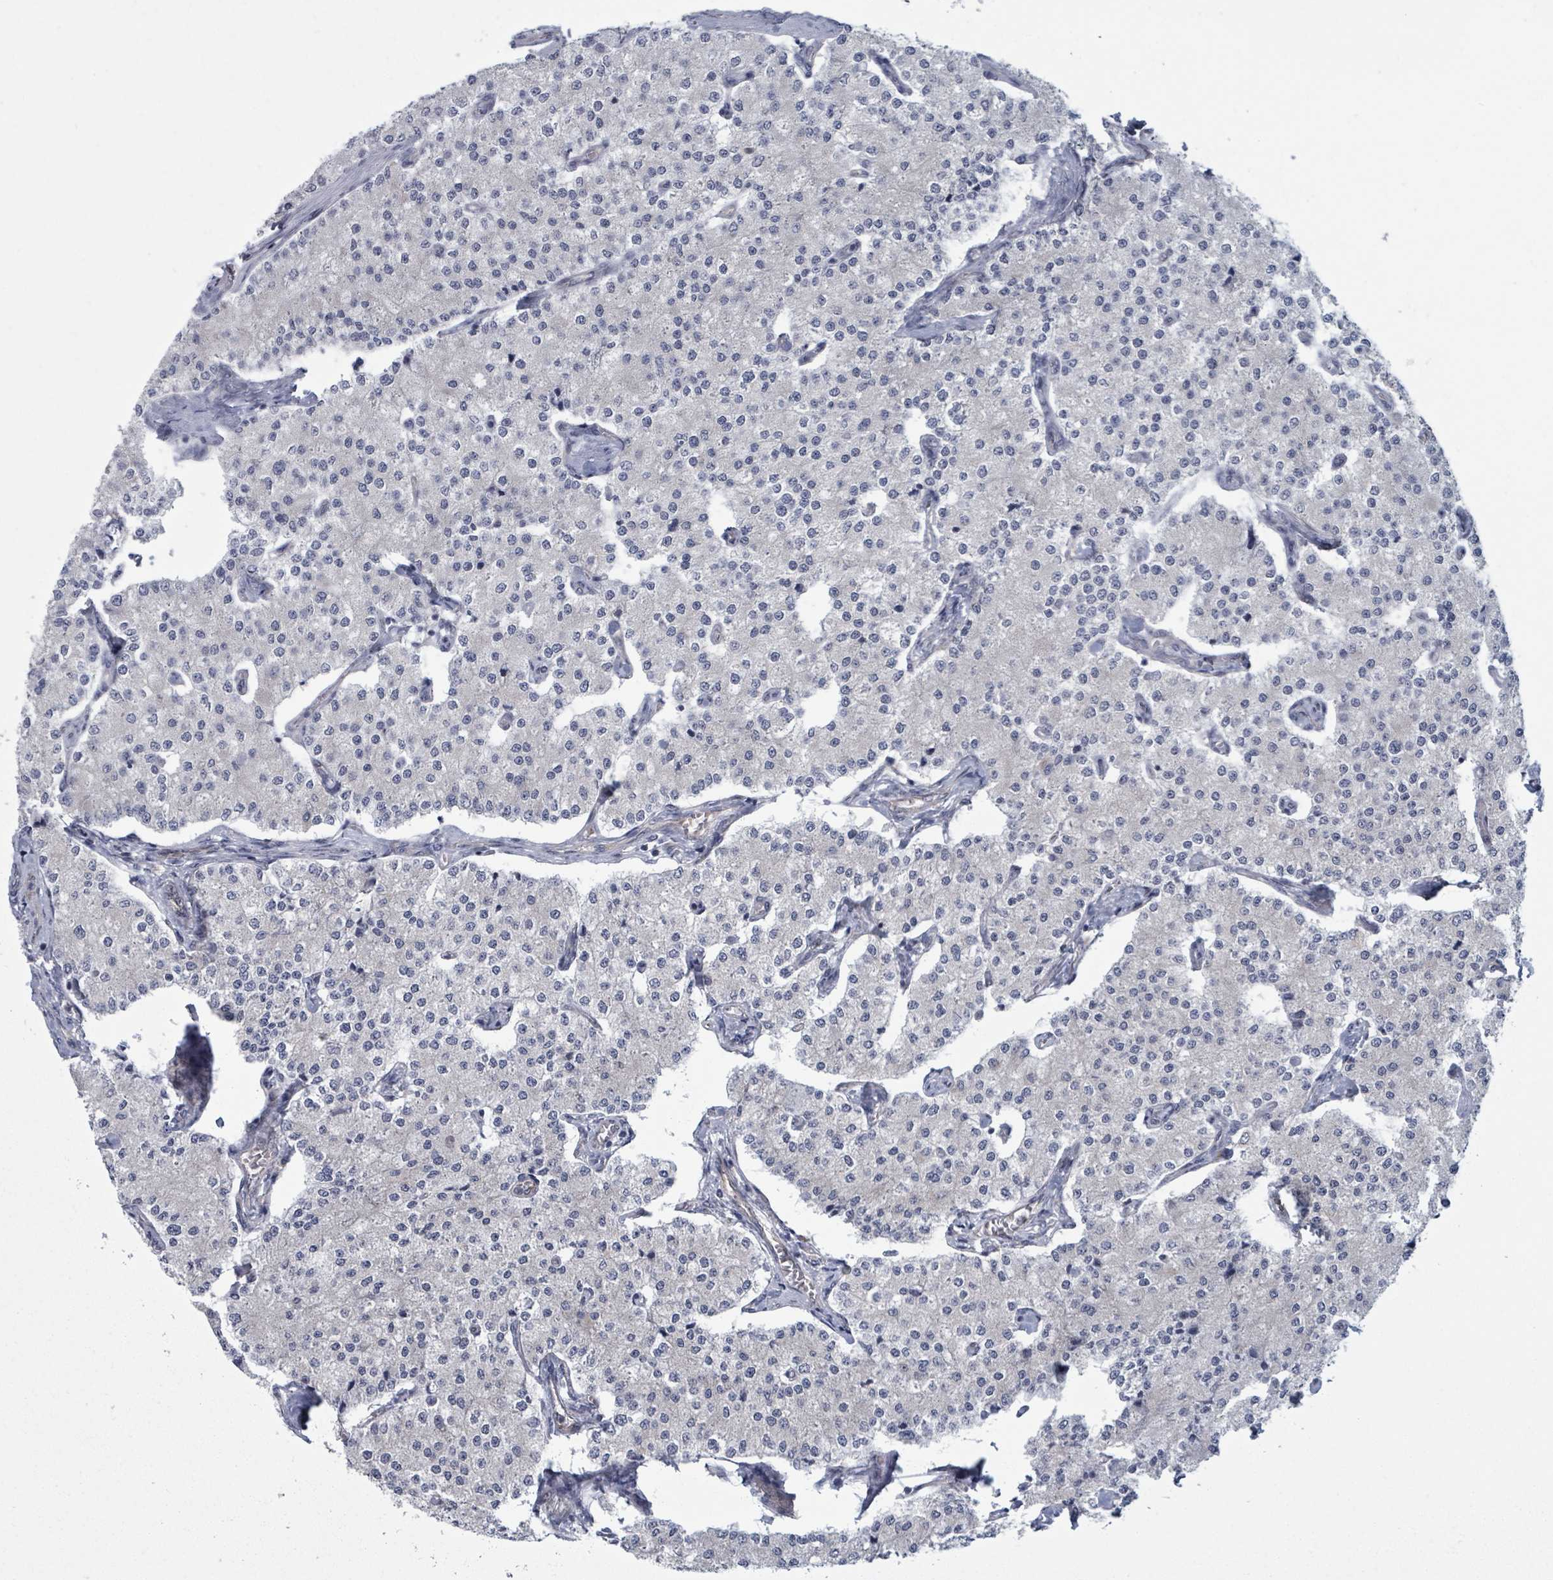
{"staining": {"intensity": "negative", "quantity": "none", "location": "none"}, "tissue": "carcinoid", "cell_type": "Tumor cells", "image_type": "cancer", "snomed": [{"axis": "morphology", "description": "Carcinoid, malignant, NOS"}, {"axis": "topography", "description": "Colon"}], "caption": "This is a photomicrograph of IHC staining of carcinoid, which shows no staining in tumor cells.", "gene": "FKBP1A", "patient": {"sex": "female", "age": 52}}